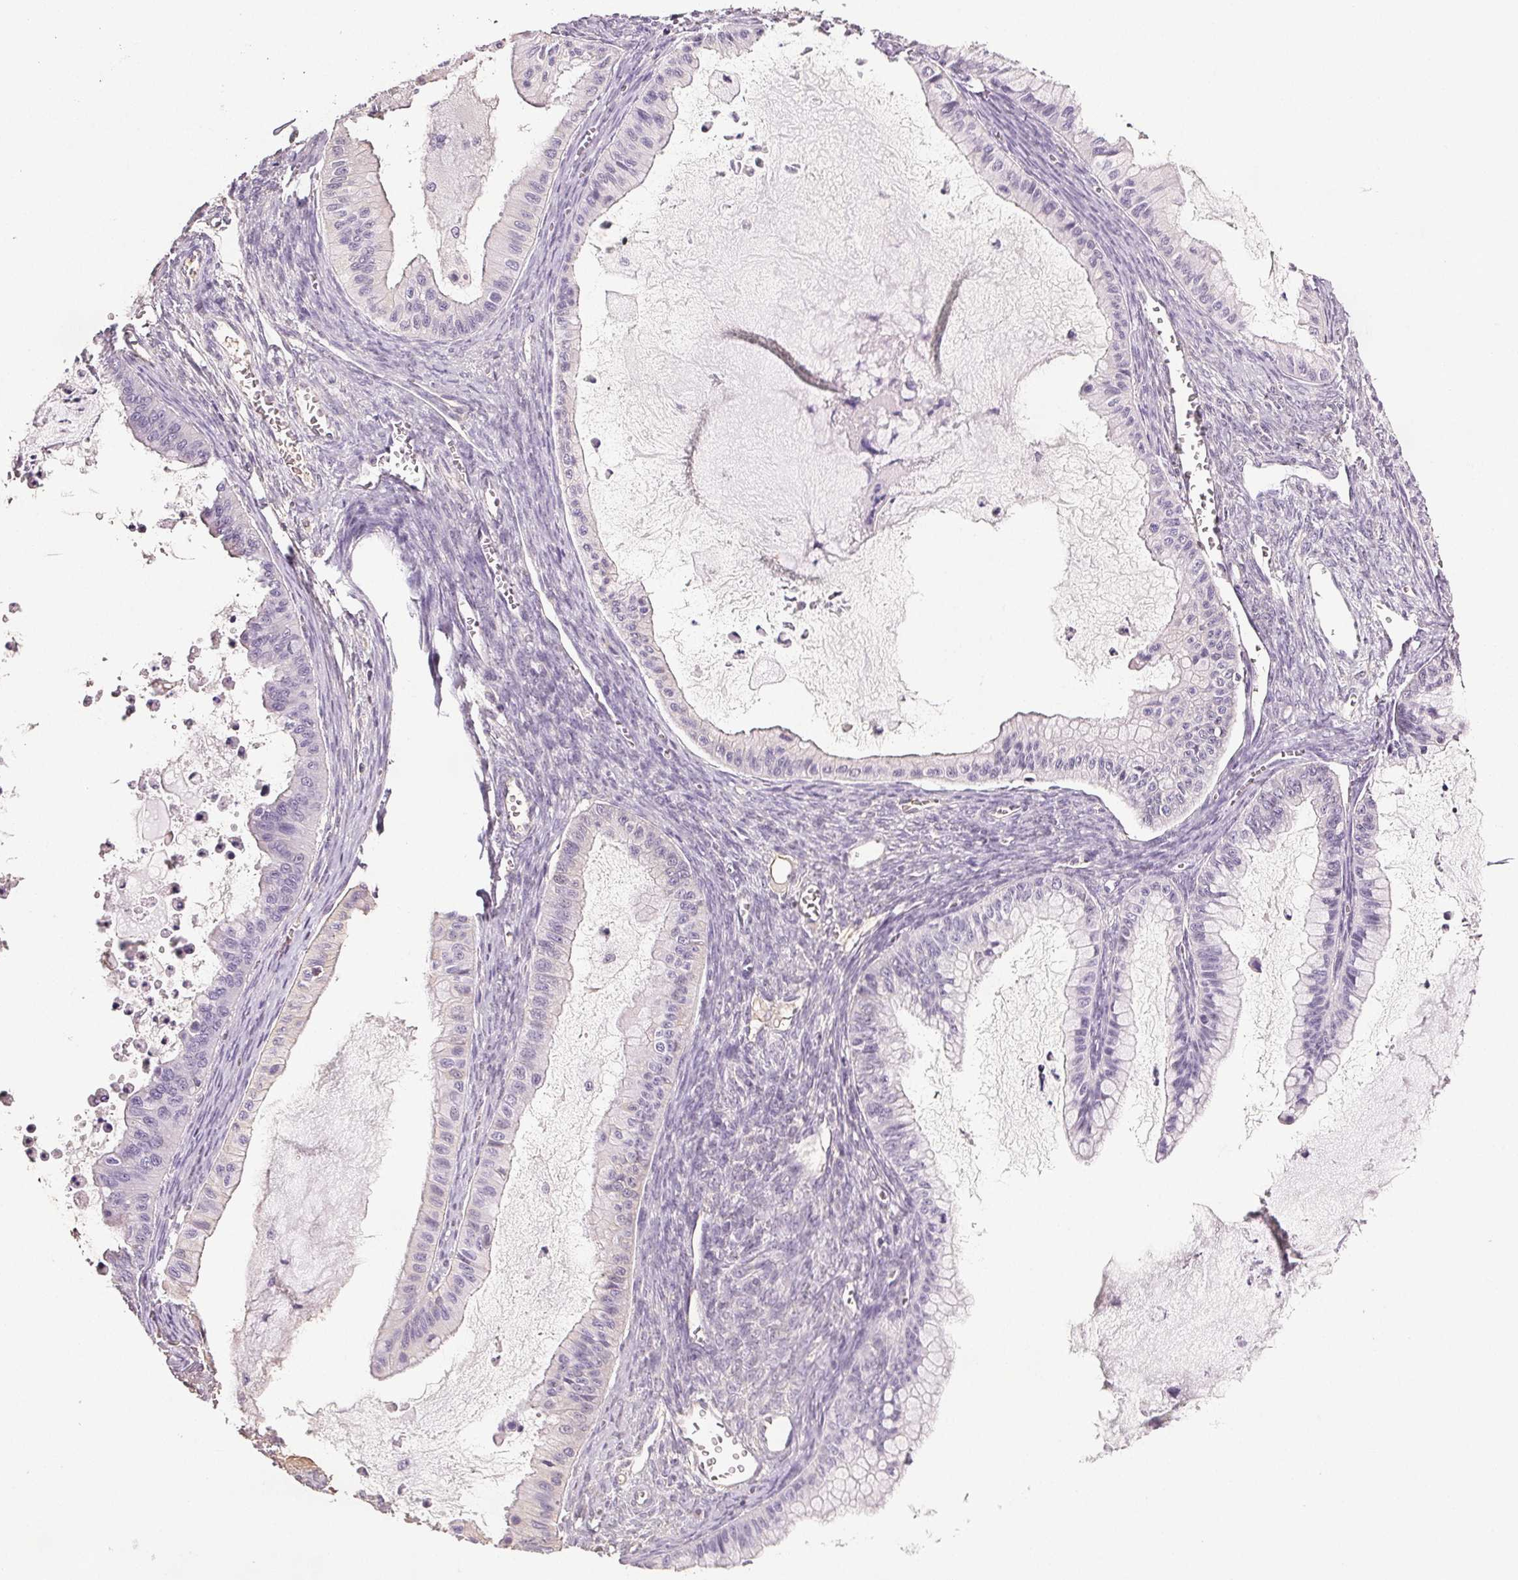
{"staining": {"intensity": "negative", "quantity": "none", "location": "none"}, "tissue": "ovarian cancer", "cell_type": "Tumor cells", "image_type": "cancer", "snomed": [{"axis": "morphology", "description": "Cystadenocarcinoma, mucinous, NOS"}, {"axis": "topography", "description": "Ovary"}], "caption": "IHC of human ovarian cancer shows no staining in tumor cells.", "gene": "COL7A1", "patient": {"sex": "female", "age": 72}}